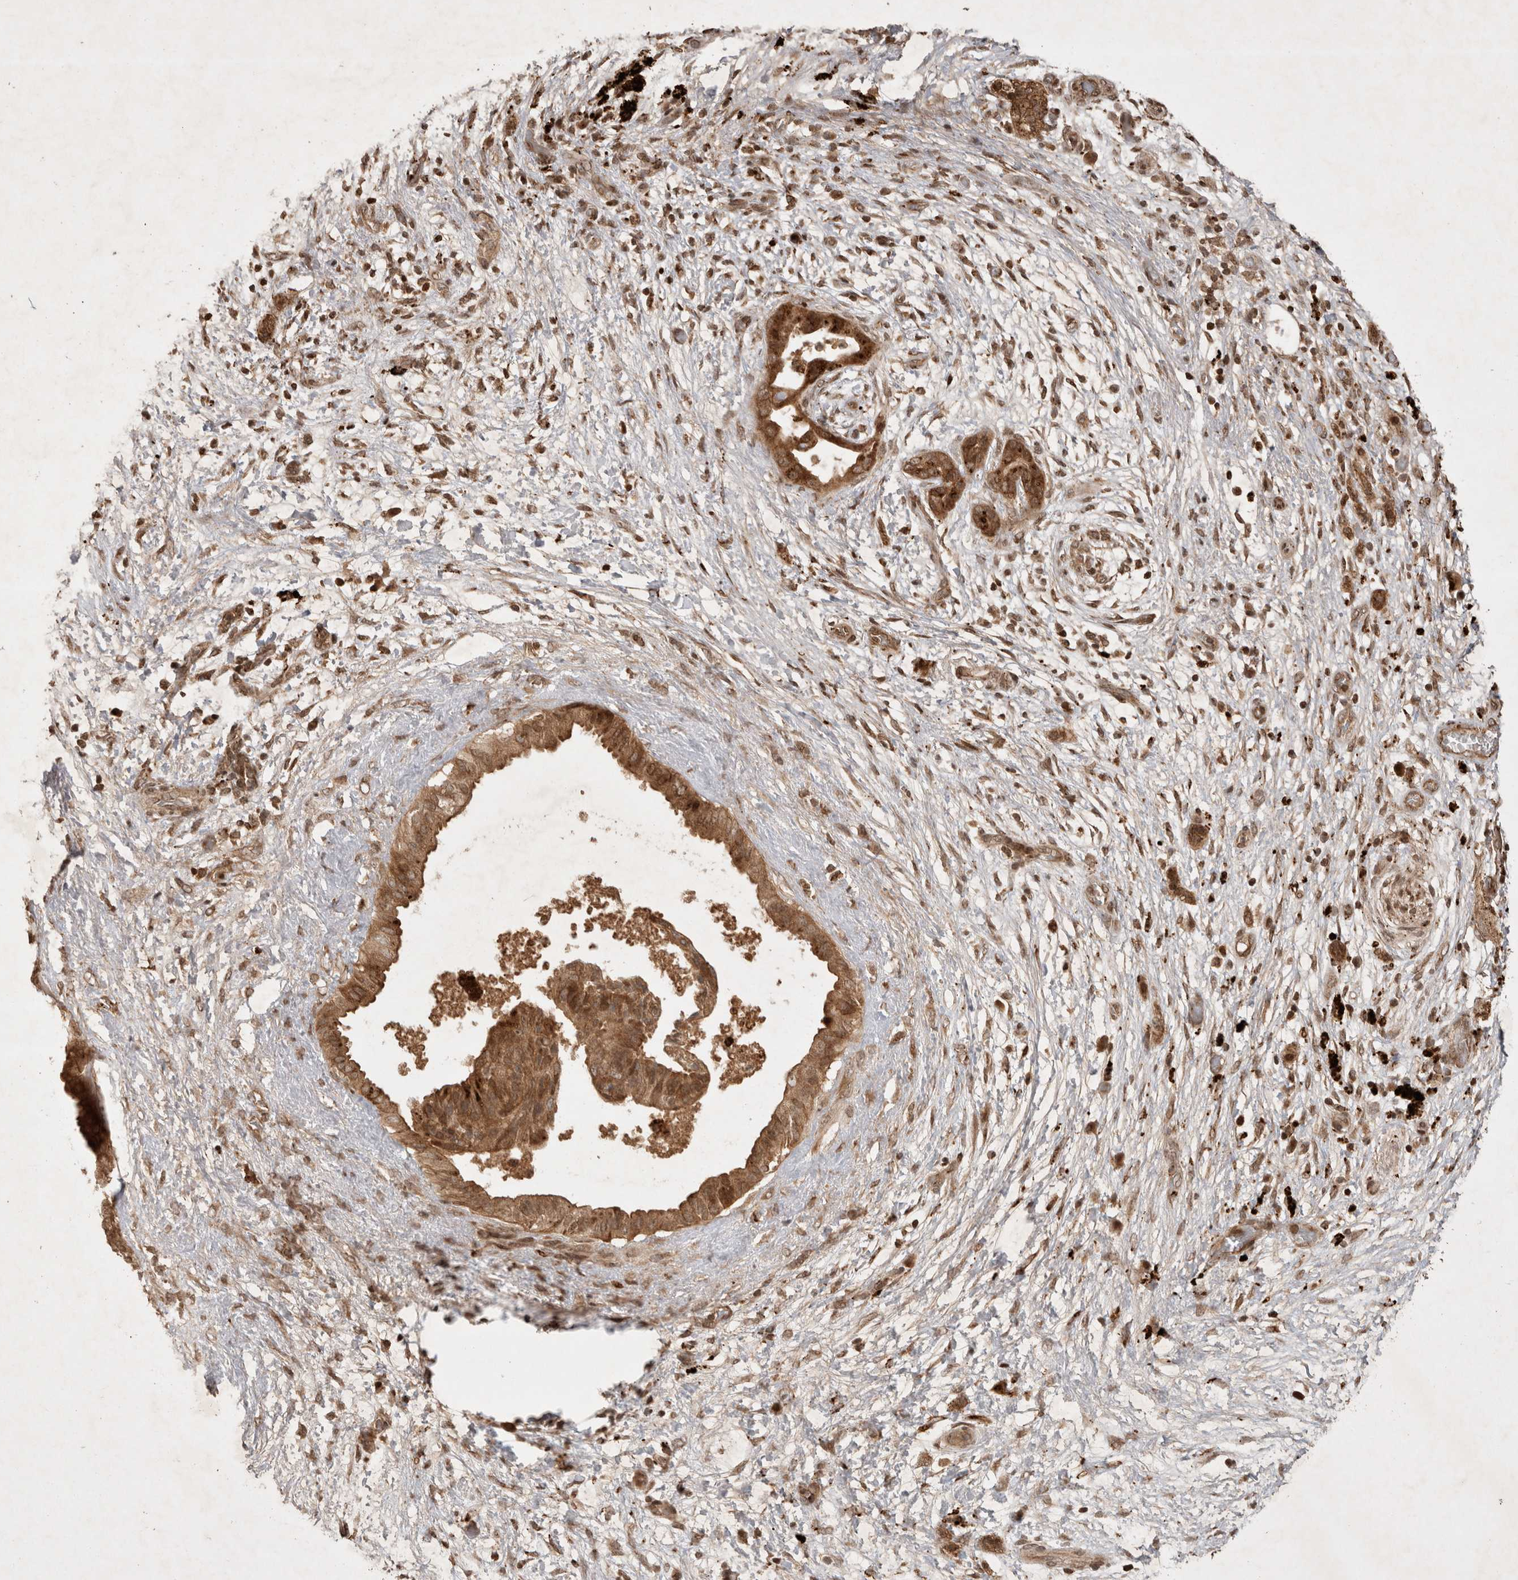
{"staining": {"intensity": "moderate", "quantity": ">75%", "location": "cytoplasmic/membranous"}, "tissue": "pancreatic cancer", "cell_type": "Tumor cells", "image_type": "cancer", "snomed": [{"axis": "morphology", "description": "Adenocarcinoma, NOS"}, {"axis": "topography", "description": "Pancreas"}], "caption": "Pancreatic cancer (adenocarcinoma) stained with a brown dye reveals moderate cytoplasmic/membranous positive positivity in about >75% of tumor cells.", "gene": "FAM221A", "patient": {"sex": "female", "age": 78}}